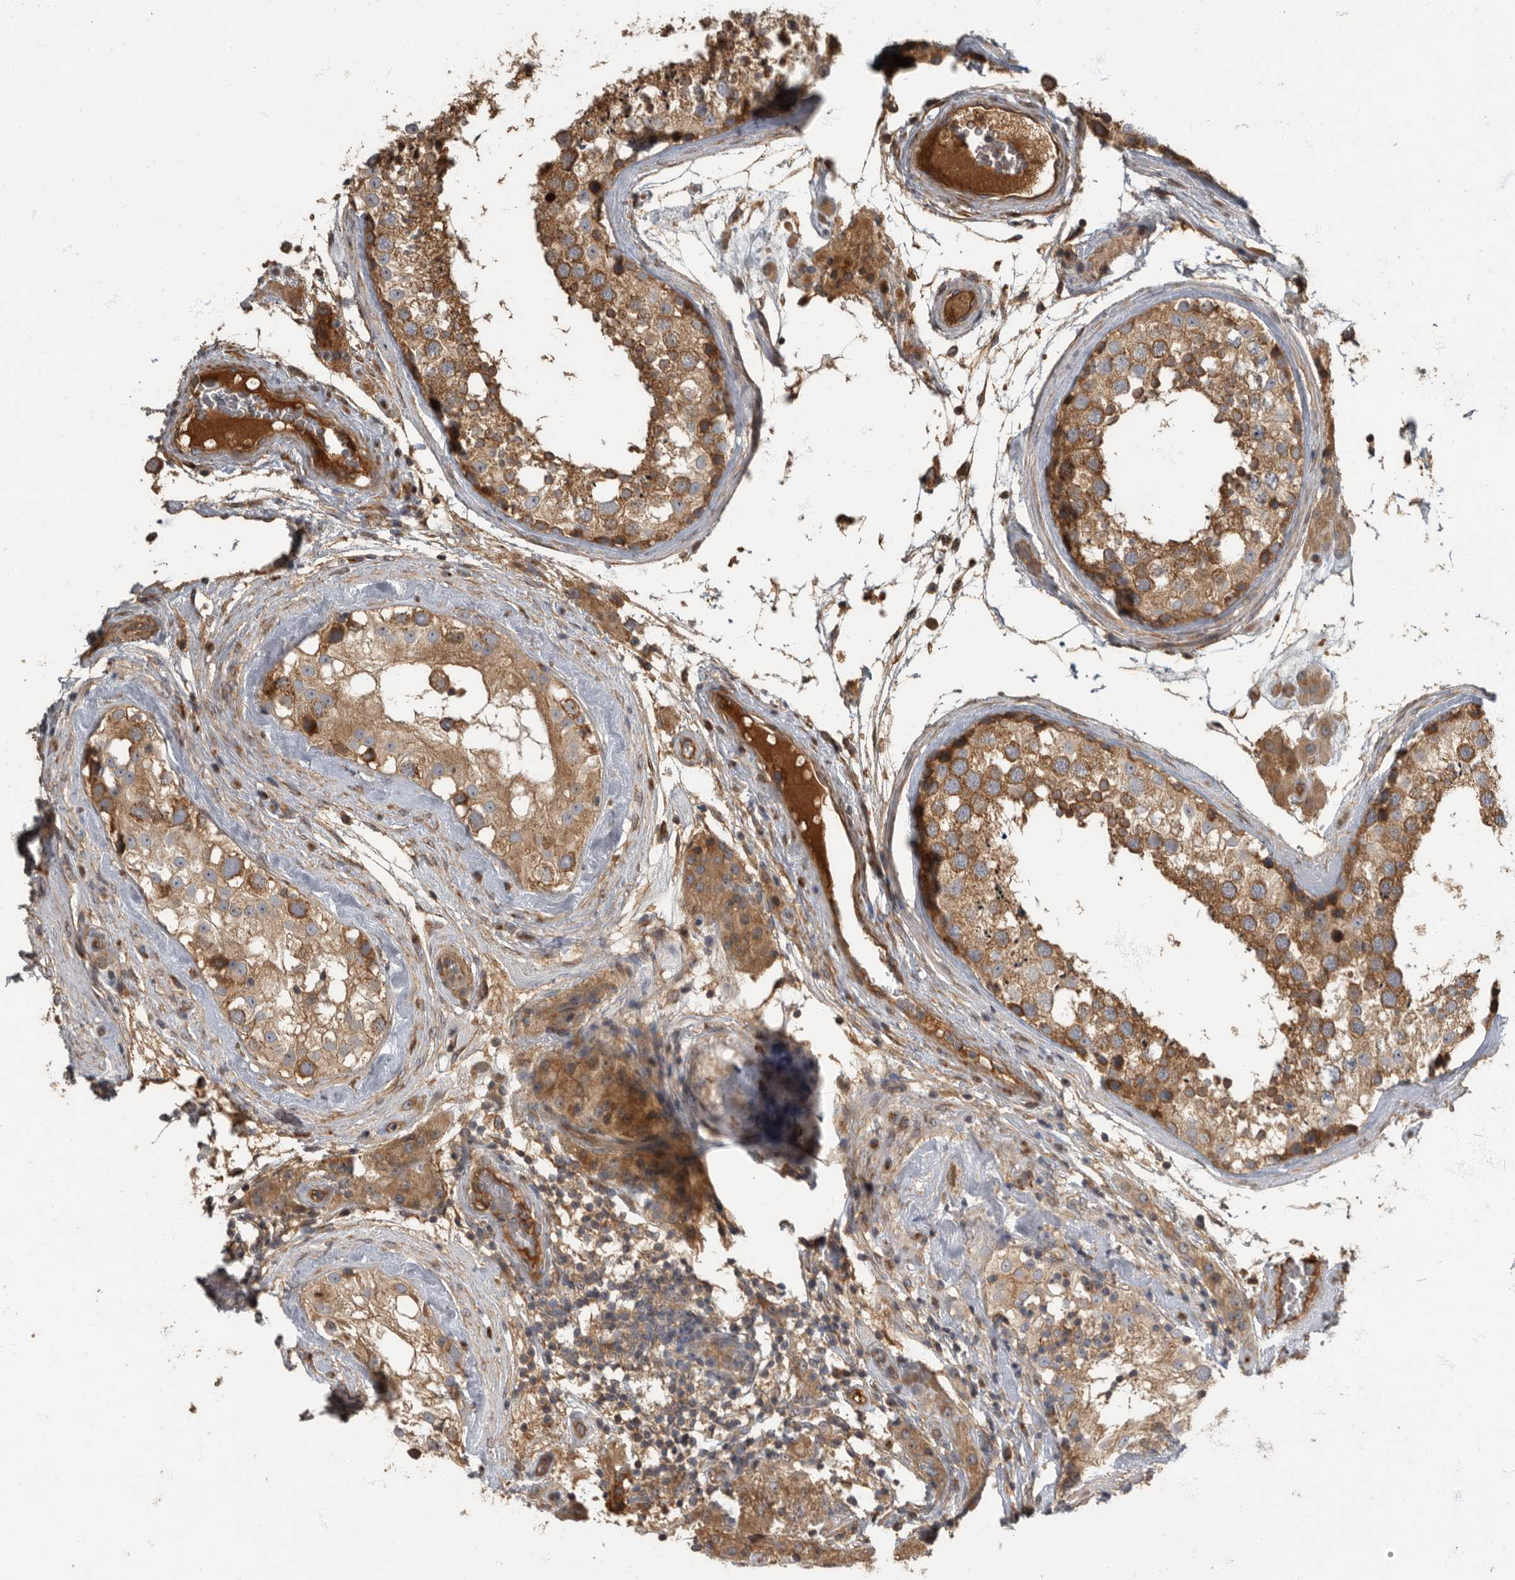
{"staining": {"intensity": "moderate", "quantity": ">75%", "location": "cytoplasmic/membranous"}, "tissue": "testis", "cell_type": "Cells in seminiferous ducts", "image_type": "normal", "snomed": [{"axis": "morphology", "description": "Normal tissue, NOS"}, {"axis": "topography", "description": "Testis"}], "caption": "Immunohistochemical staining of normal testis displays medium levels of moderate cytoplasmic/membranous expression in about >75% of cells in seminiferous ducts.", "gene": "DAAM1", "patient": {"sex": "male", "age": 46}}